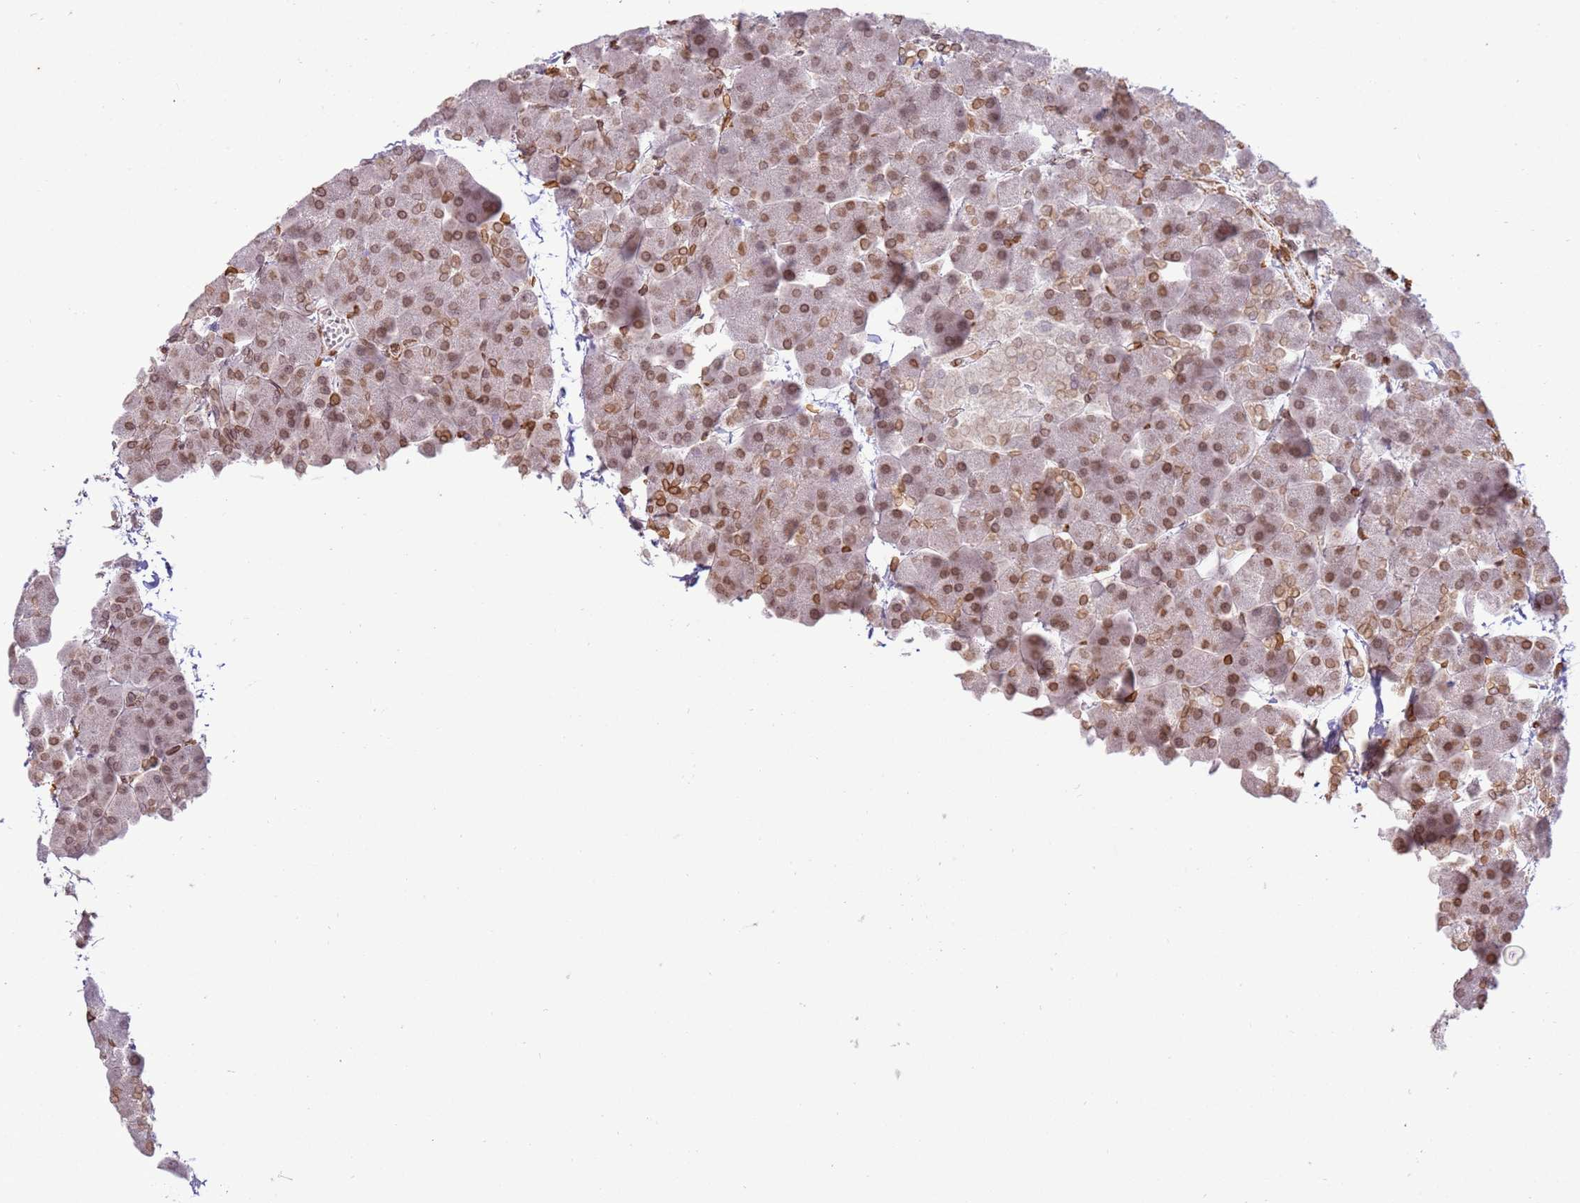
{"staining": {"intensity": "moderate", "quantity": ">75%", "location": "cytoplasmic/membranous,nuclear"}, "tissue": "pancreas", "cell_type": "Exocrine glandular cells", "image_type": "normal", "snomed": [{"axis": "morphology", "description": "Normal tissue, NOS"}, {"axis": "topography", "description": "Pancreas"}], "caption": "A photomicrograph of pancreas stained for a protein reveals moderate cytoplasmic/membranous,nuclear brown staining in exocrine glandular cells.", "gene": "TMEM47", "patient": {"sex": "male", "age": 35}}